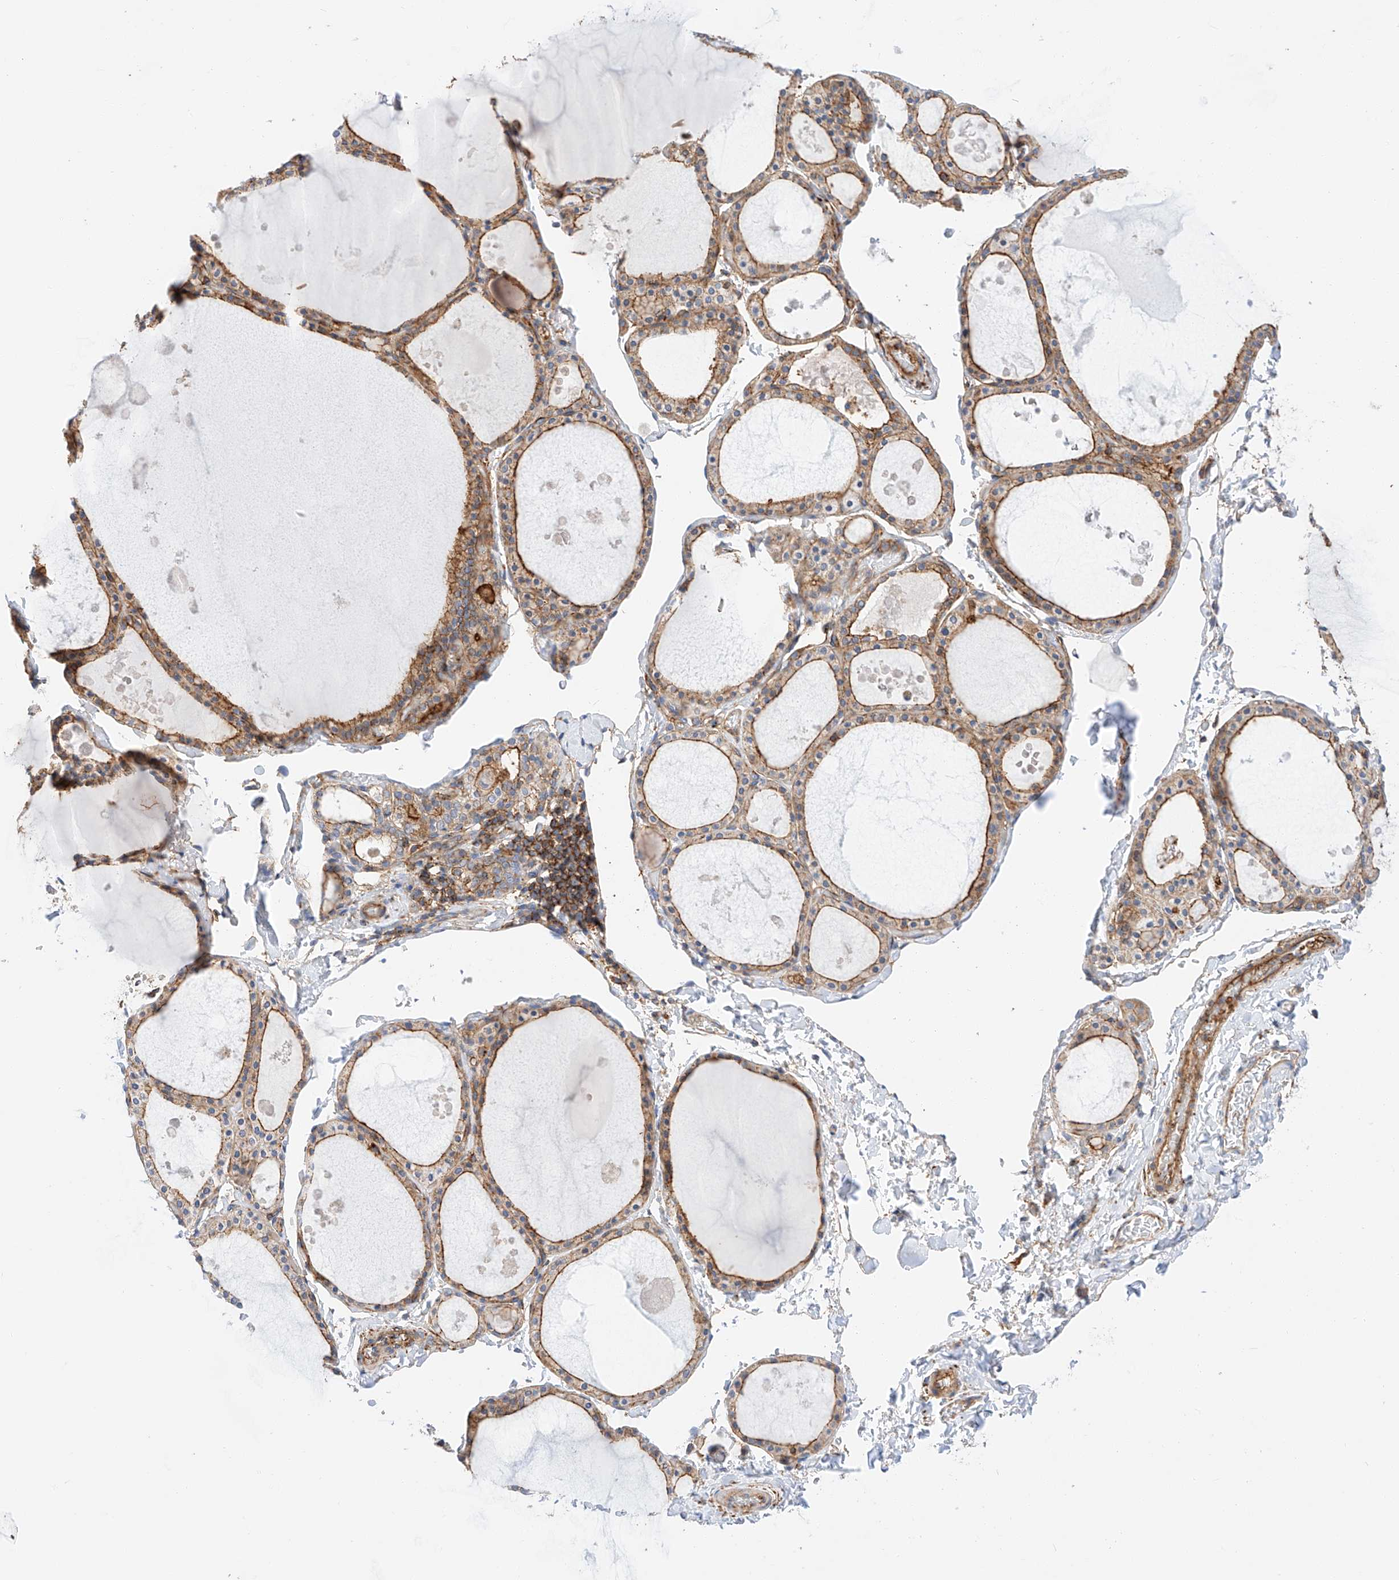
{"staining": {"intensity": "moderate", "quantity": ">75%", "location": "cytoplasmic/membranous"}, "tissue": "thyroid gland", "cell_type": "Glandular cells", "image_type": "normal", "snomed": [{"axis": "morphology", "description": "Normal tissue, NOS"}, {"axis": "topography", "description": "Thyroid gland"}], "caption": "This image shows immunohistochemistry (IHC) staining of normal thyroid gland, with medium moderate cytoplasmic/membranous expression in approximately >75% of glandular cells.", "gene": "ENSG00000259132", "patient": {"sex": "male", "age": 56}}